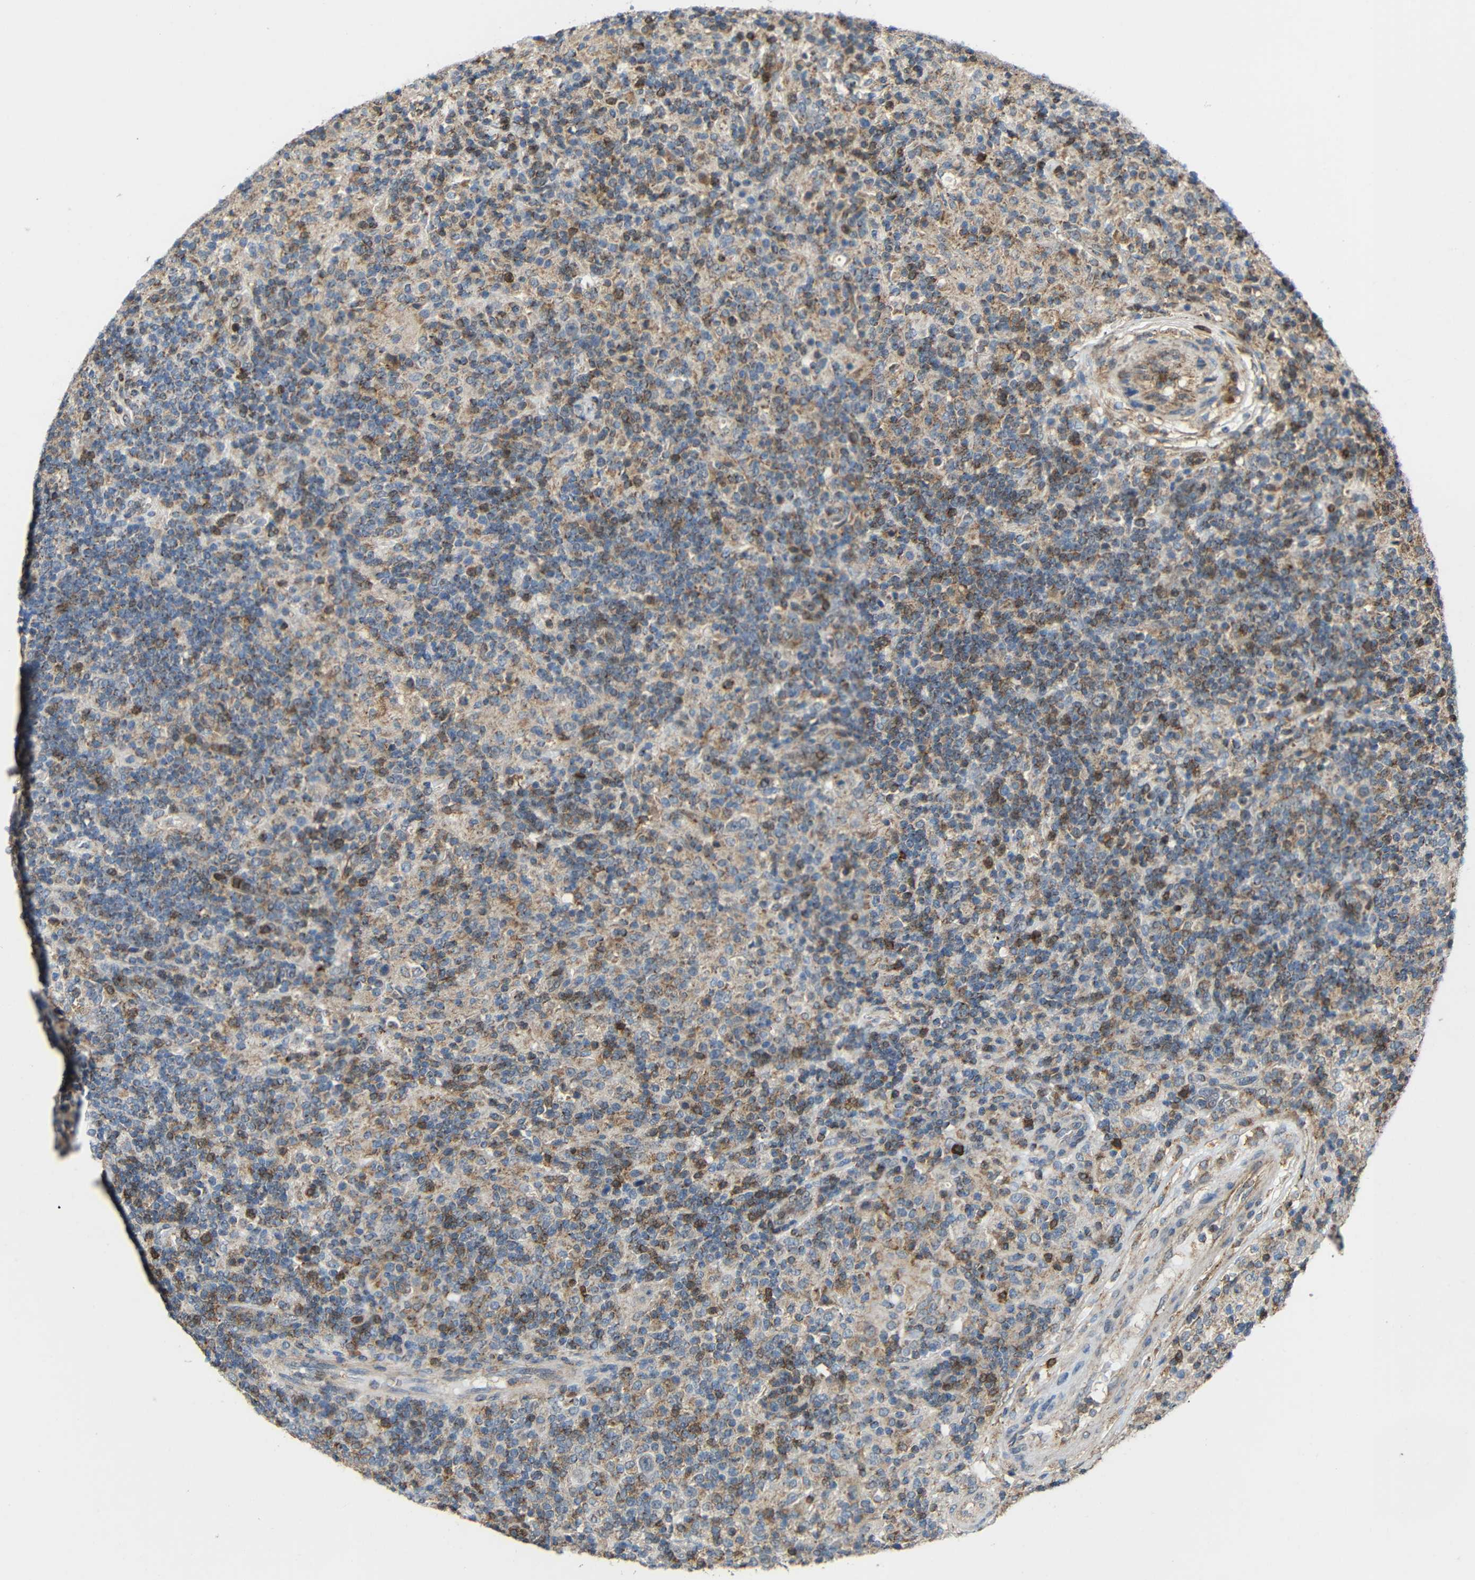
{"staining": {"intensity": "weak", "quantity": "25%-75%", "location": "cytoplasmic/membranous"}, "tissue": "lymphoma", "cell_type": "Tumor cells", "image_type": "cancer", "snomed": [{"axis": "morphology", "description": "Hodgkin's disease, NOS"}, {"axis": "topography", "description": "Lymph node"}], "caption": "Immunohistochemistry (IHC) staining of Hodgkin's disease, which demonstrates low levels of weak cytoplasmic/membranous positivity in approximately 25%-75% of tumor cells indicating weak cytoplasmic/membranous protein expression. The staining was performed using DAB (3,3'-diaminobenzidine) (brown) for protein detection and nuclei were counterstained in hematoxylin (blue).", "gene": "C1GALT1", "patient": {"sex": "male", "age": 70}}